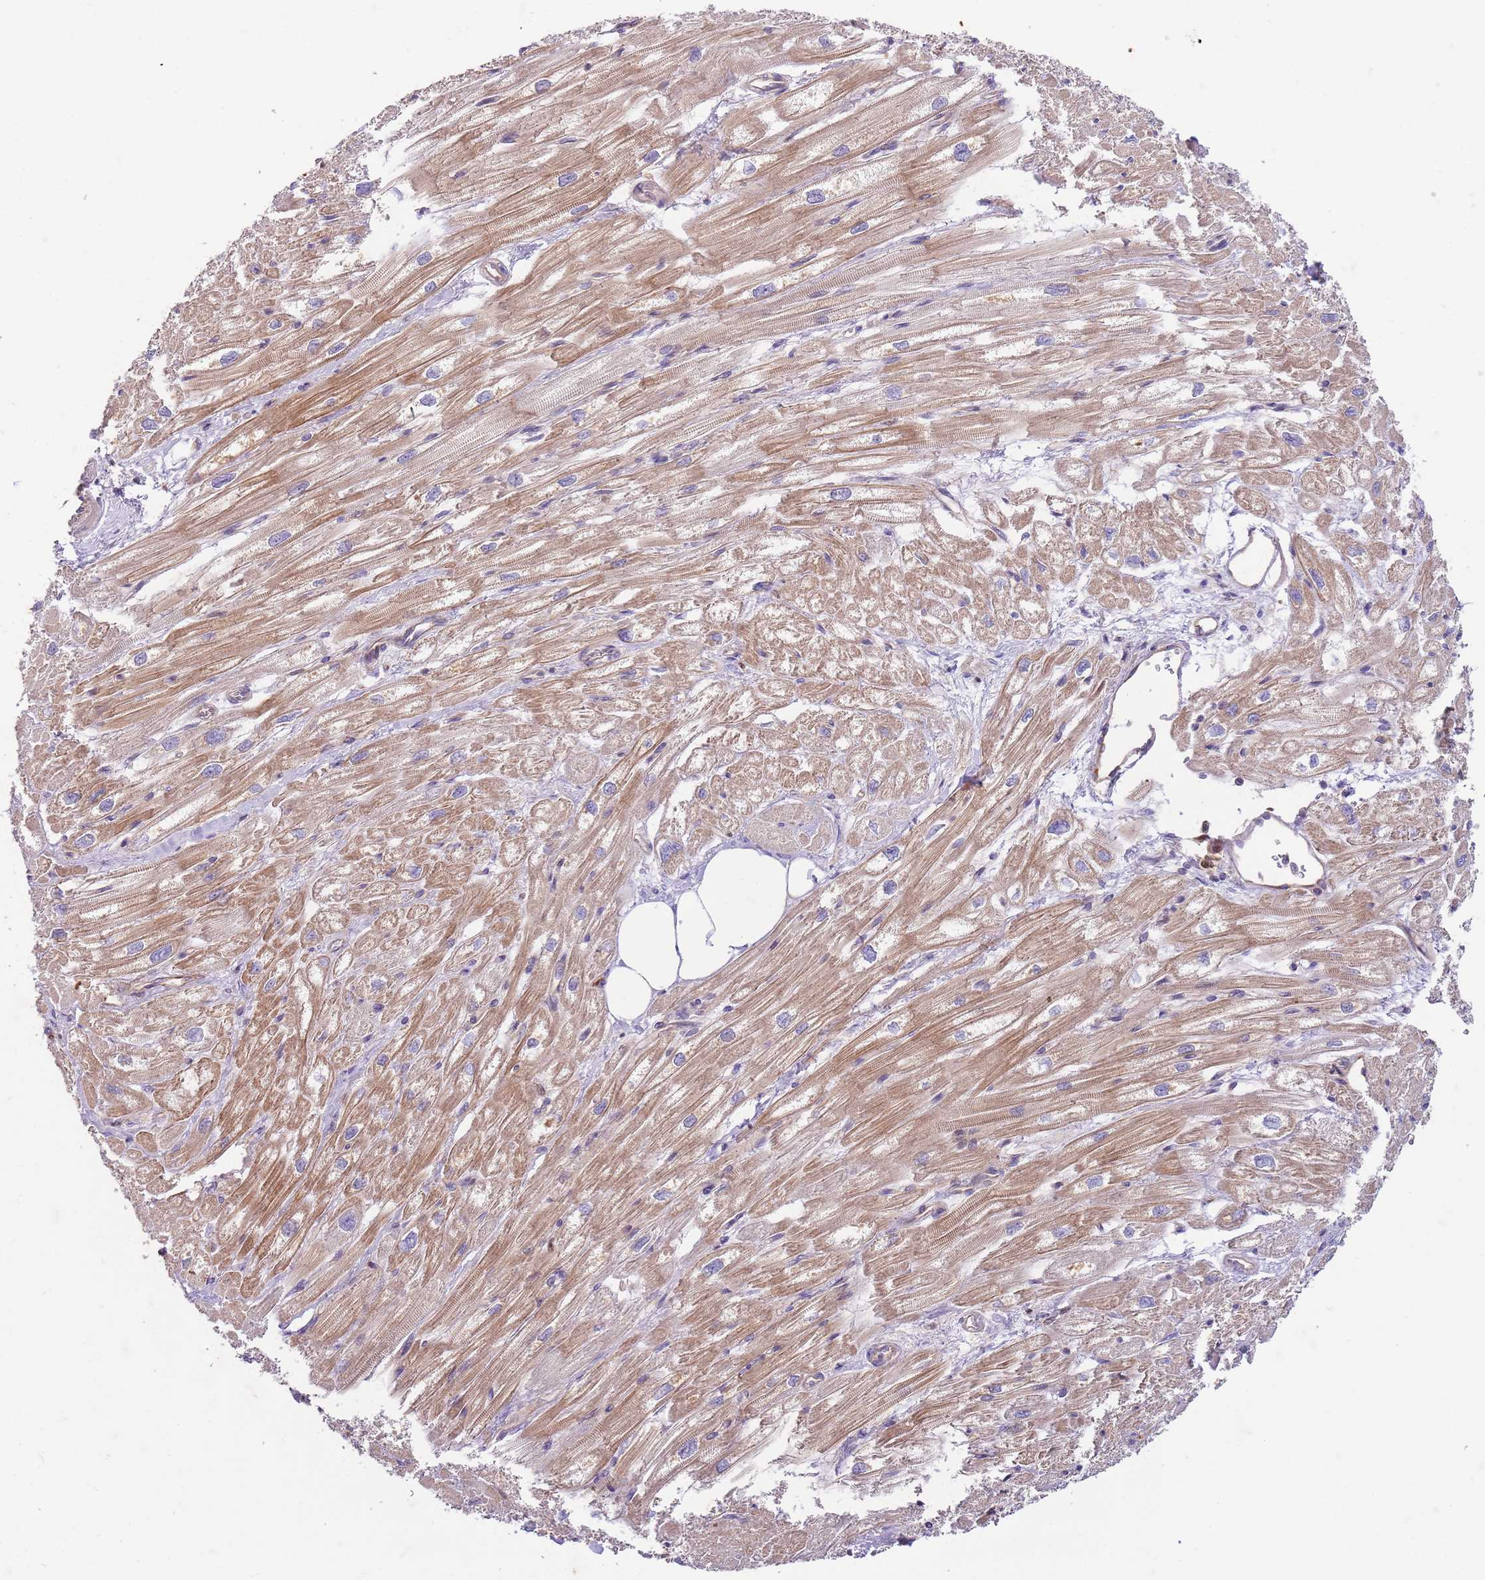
{"staining": {"intensity": "moderate", "quantity": "25%-75%", "location": "cytoplasmic/membranous"}, "tissue": "heart muscle", "cell_type": "Cardiomyocytes", "image_type": "normal", "snomed": [{"axis": "morphology", "description": "Normal tissue, NOS"}, {"axis": "topography", "description": "Heart"}], "caption": "The image shows staining of benign heart muscle, revealing moderate cytoplasmic/membranous protein expression (brown color) within cardiomyocytes. The staining is performed using DAB brown chromogen to label protein expression. The nuclei are counter-stained blue using hematoxylin.", "gene": "OSBP", "patient": {"sex": "male", "age": 50}}